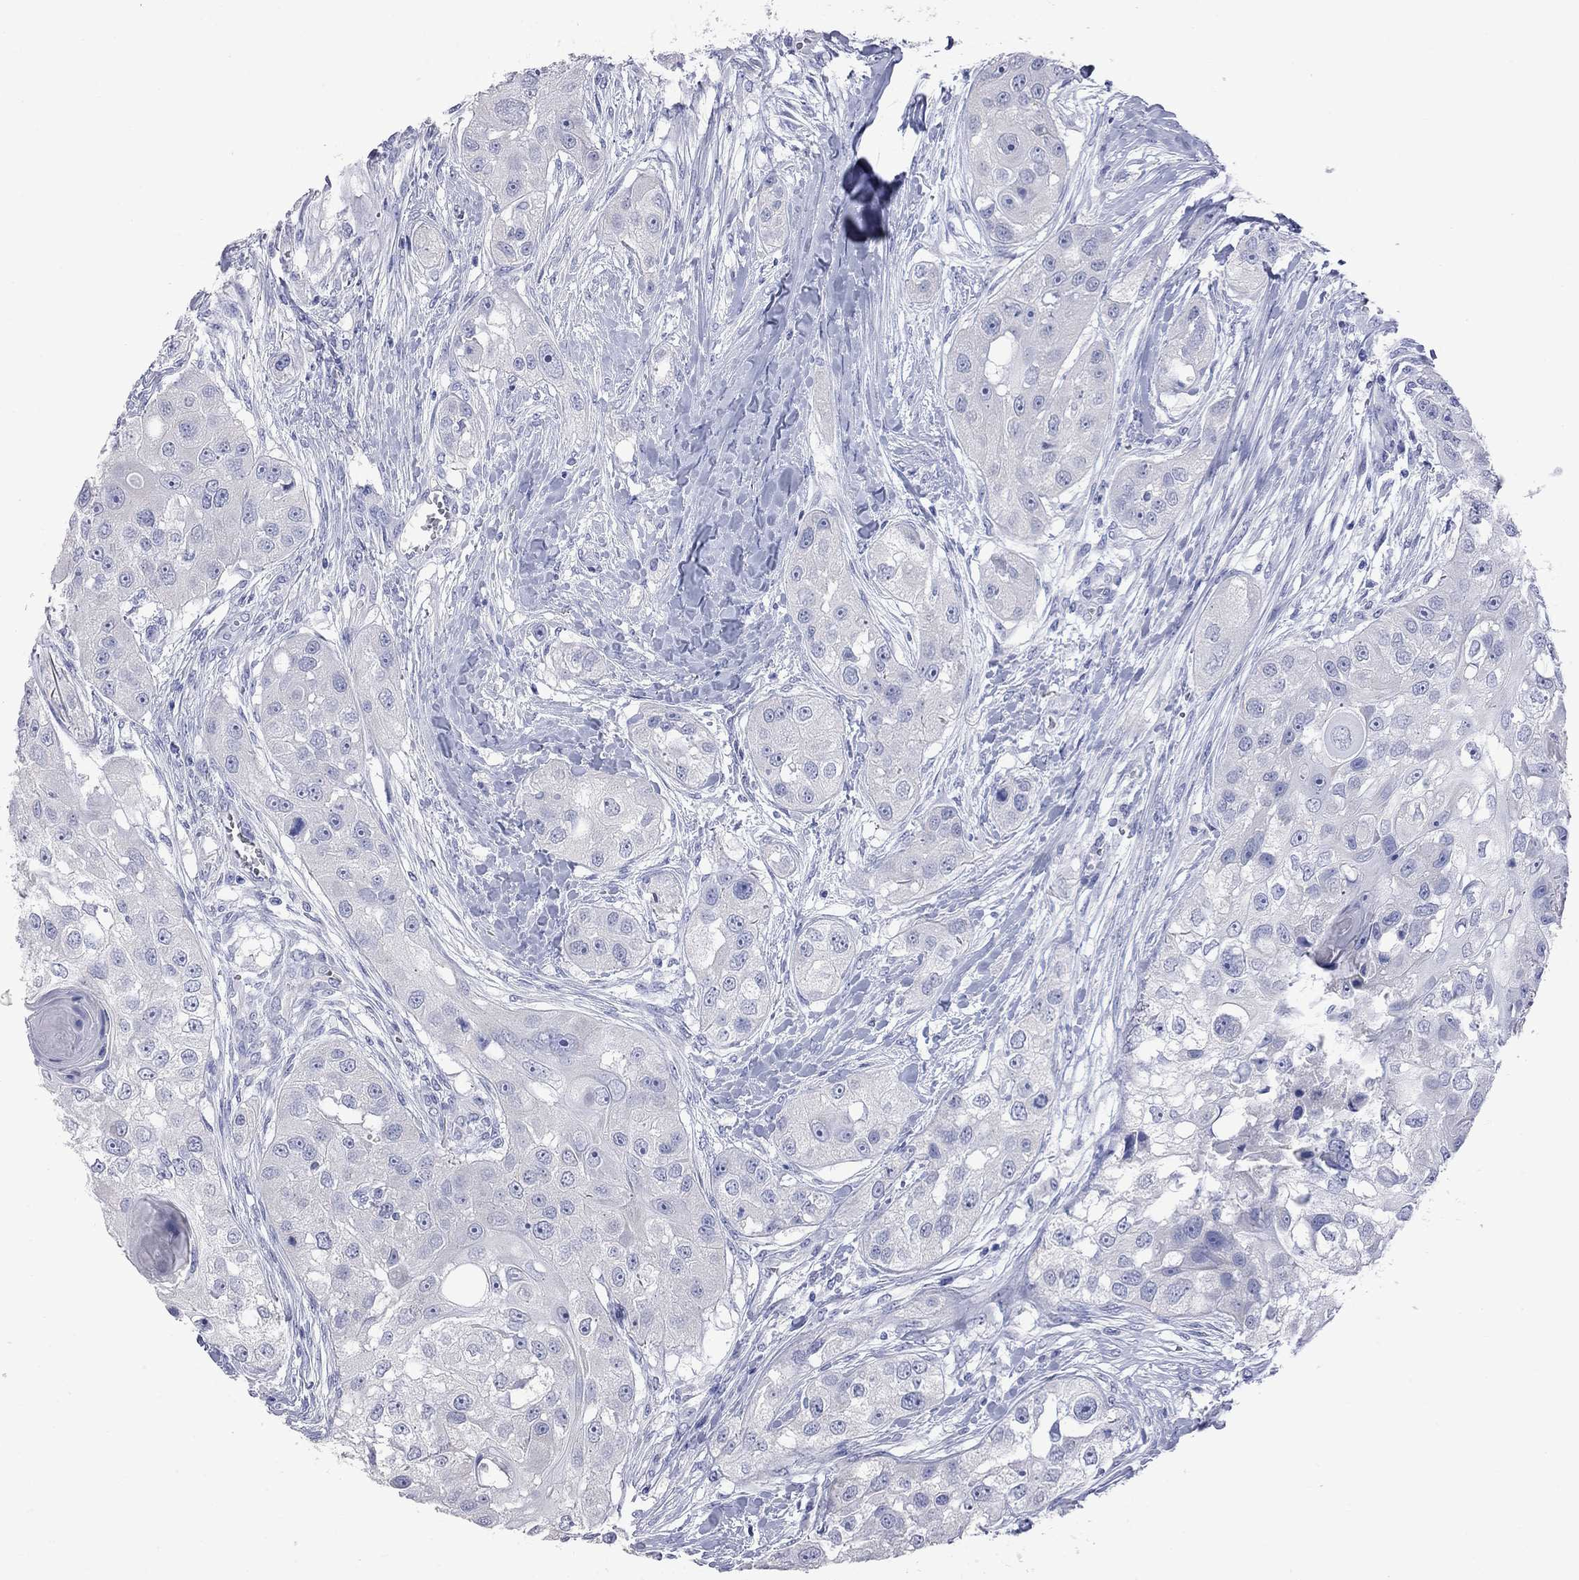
{"staining": {"intensity": "negative", "quantity": "none", "location": "none"}, "tissue": "head and neck cancer", "cell_type": "Tumor cells", "image_type": "cancer", "snomed": [{"axis": "morphology", "description": "Normal tissue, NOS"}, {"axis": "morphology", "description": "Squamous cell carcinoma, NOS"}, {"axis": "topography", "description": "Skeletal muscle"}, {"axis": "topography", "description": "Head-Neck"}], "caption": "Head and neck cancer was stained to show a protein in brown. There is no significant expression in tumor cells.", "gene": "KCND2", "patient": {"sex": "male", "age": 51}}